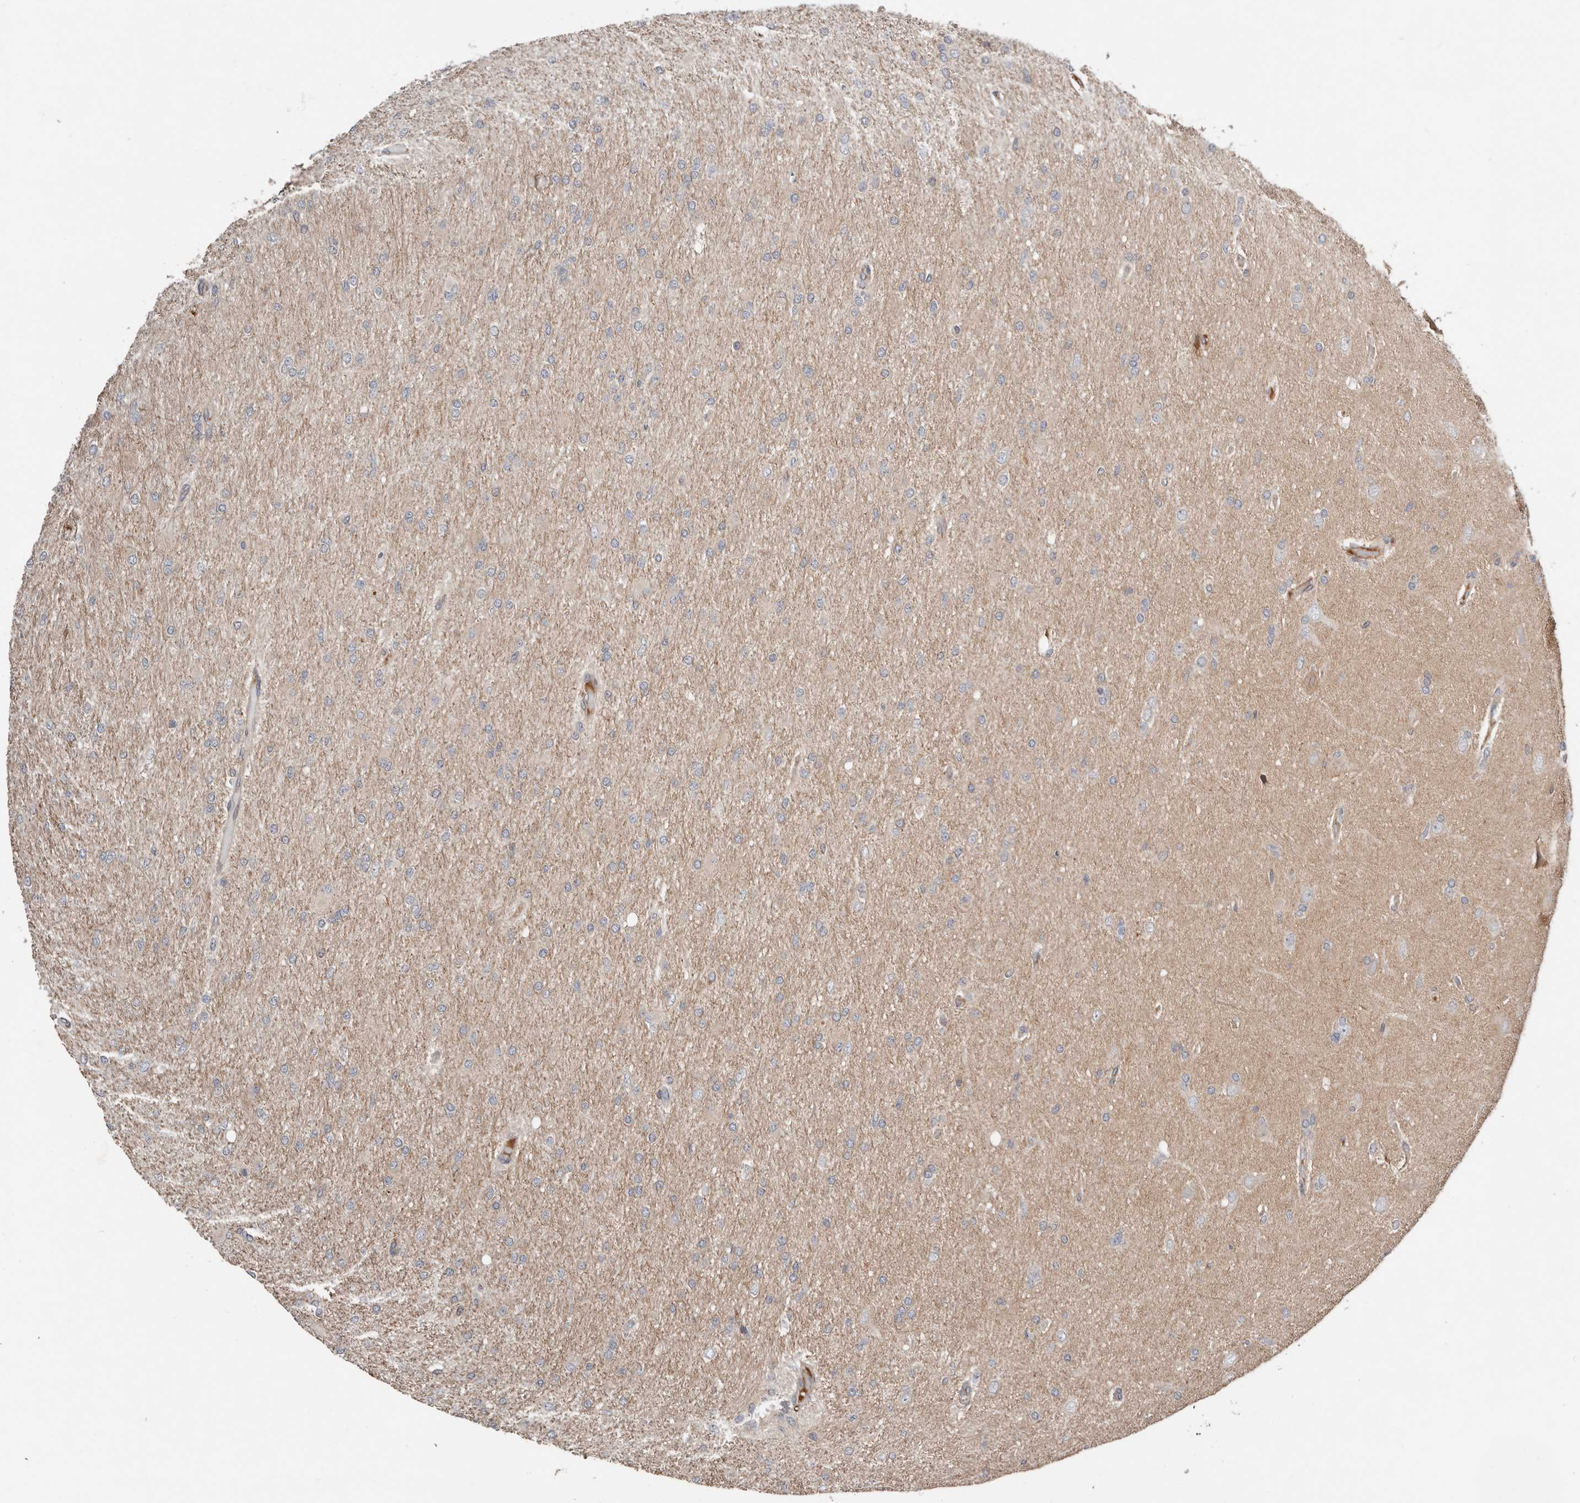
{"staining": {"intensity": "weak", "quantity": "<25%", "location": "cytoplasmic/membranous"}, "tissue": "glioma", "cell_type": "Tumor cells", "image_type": "cancer", "snomed": [{"axis": "morphology", "description": "Glioma, malignant, High grade"}, {"axis": "topography", "description": "Cerebral cortex"}], "caption": "Tumor cells are negative for brown protein staining in malignant glioma (high-grade).", "gene": "SMYD4", "patient": {"sex": "female", "age": 36}}